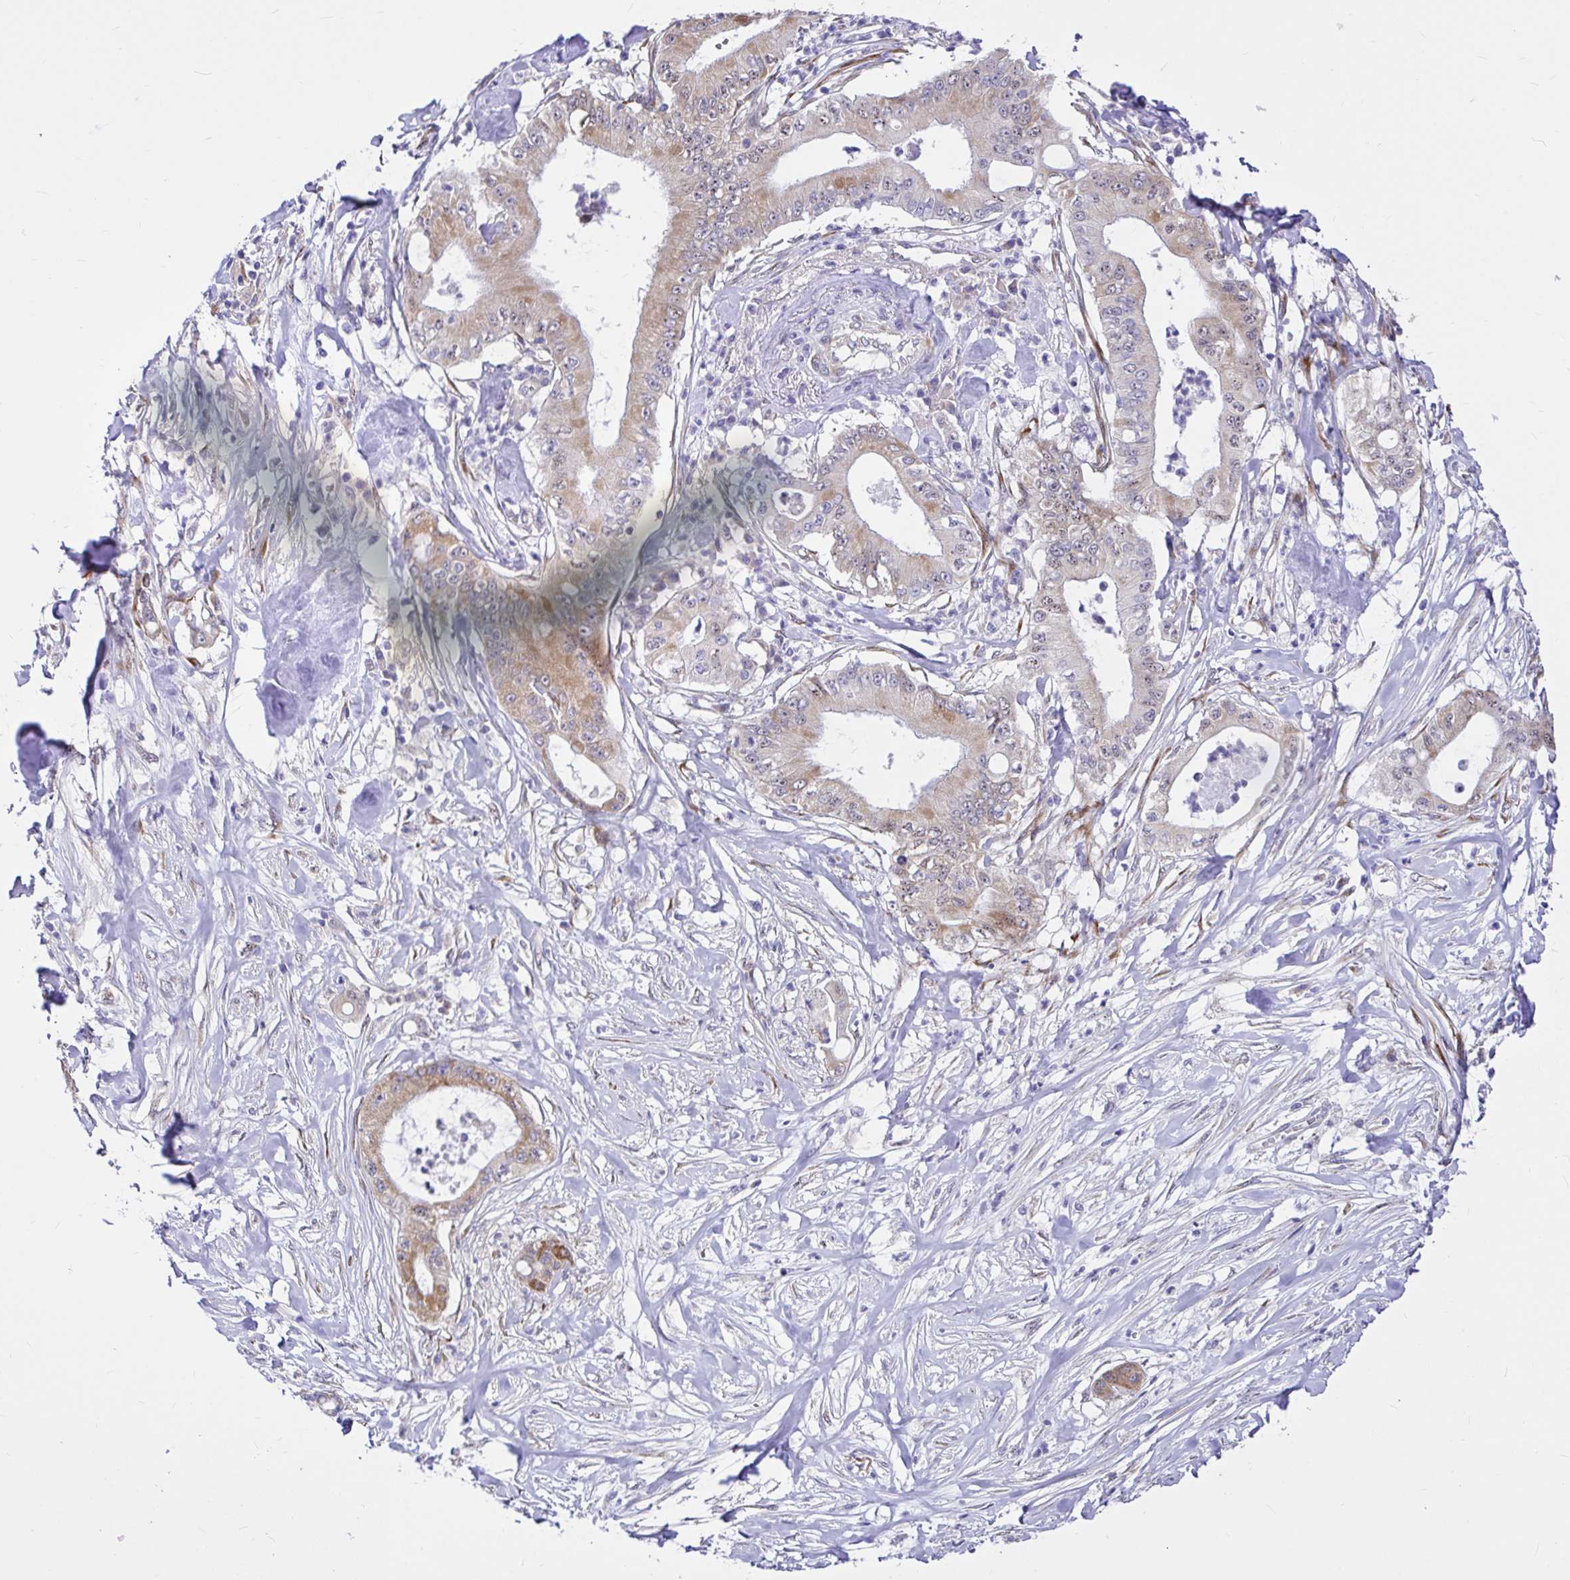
{"staining": {"intensity": "weak", "quantity": "25%-75%", "location": "cytoplasmic/membranous"}, "tissue": "pancreatic cancer", "cell_type": "Tumor cells", "image_type": "cancer", "snomed": [{"axis": "morphology", "description": "Adenocarcinoma, NOS"}, {"axis": "topography", "description": "Pancreas"}], "caption": "Pancreatic cancer stained with DAB IHC demonstrates low levels of weak cytoplasmic/membranous staining in about 25%-75% of tumor cells. (Stains: DAB (3,3'-diaminobenzidine) in brown, nuclei in blue, Microscopy: brightfield microscopy at high magnification).", "gene": "GABBR2", "patient": {"sex": "male", "age": 71}}